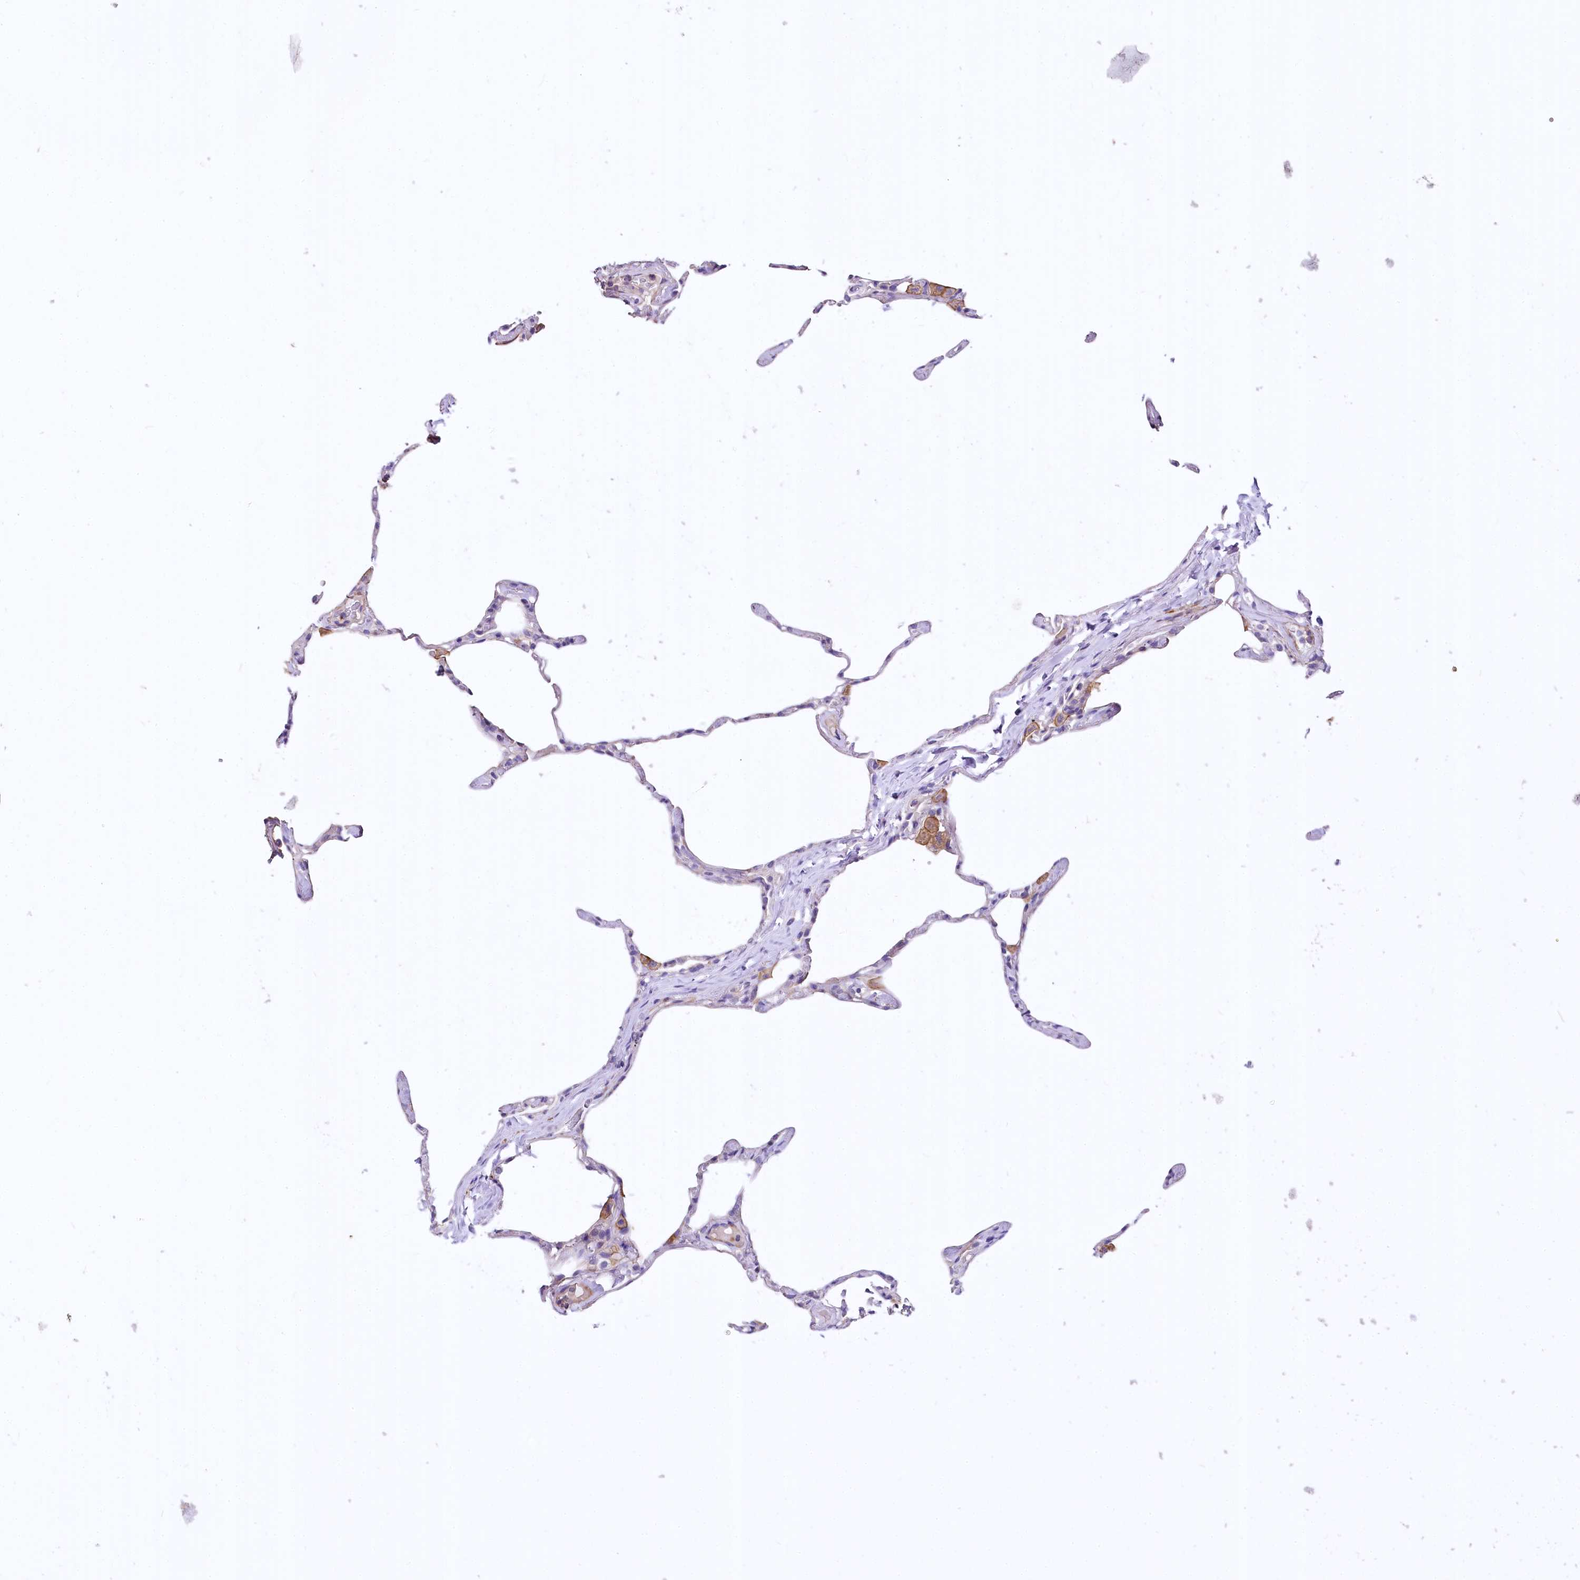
{"staining": {"intensity": "negative", "quantity": "none", "location": "none"}, "tissue": "lung", "cell_type": "Alveolar cells", "image_type": "normal", "snomed": [{"axis": "morphology", "description": "Normal tissue, NOS"}, {"axis": "topography", "description": "Lung"}], "caption": "This photomicrograph is of benign lung stained with immunohistochemistry (IHC) to label a protein in brown with the nuclei are counter-stained blue. There is no positivity in alveolar cells.", "gene": "RDH16", "patient": {"sex": "male", "age": 65}}